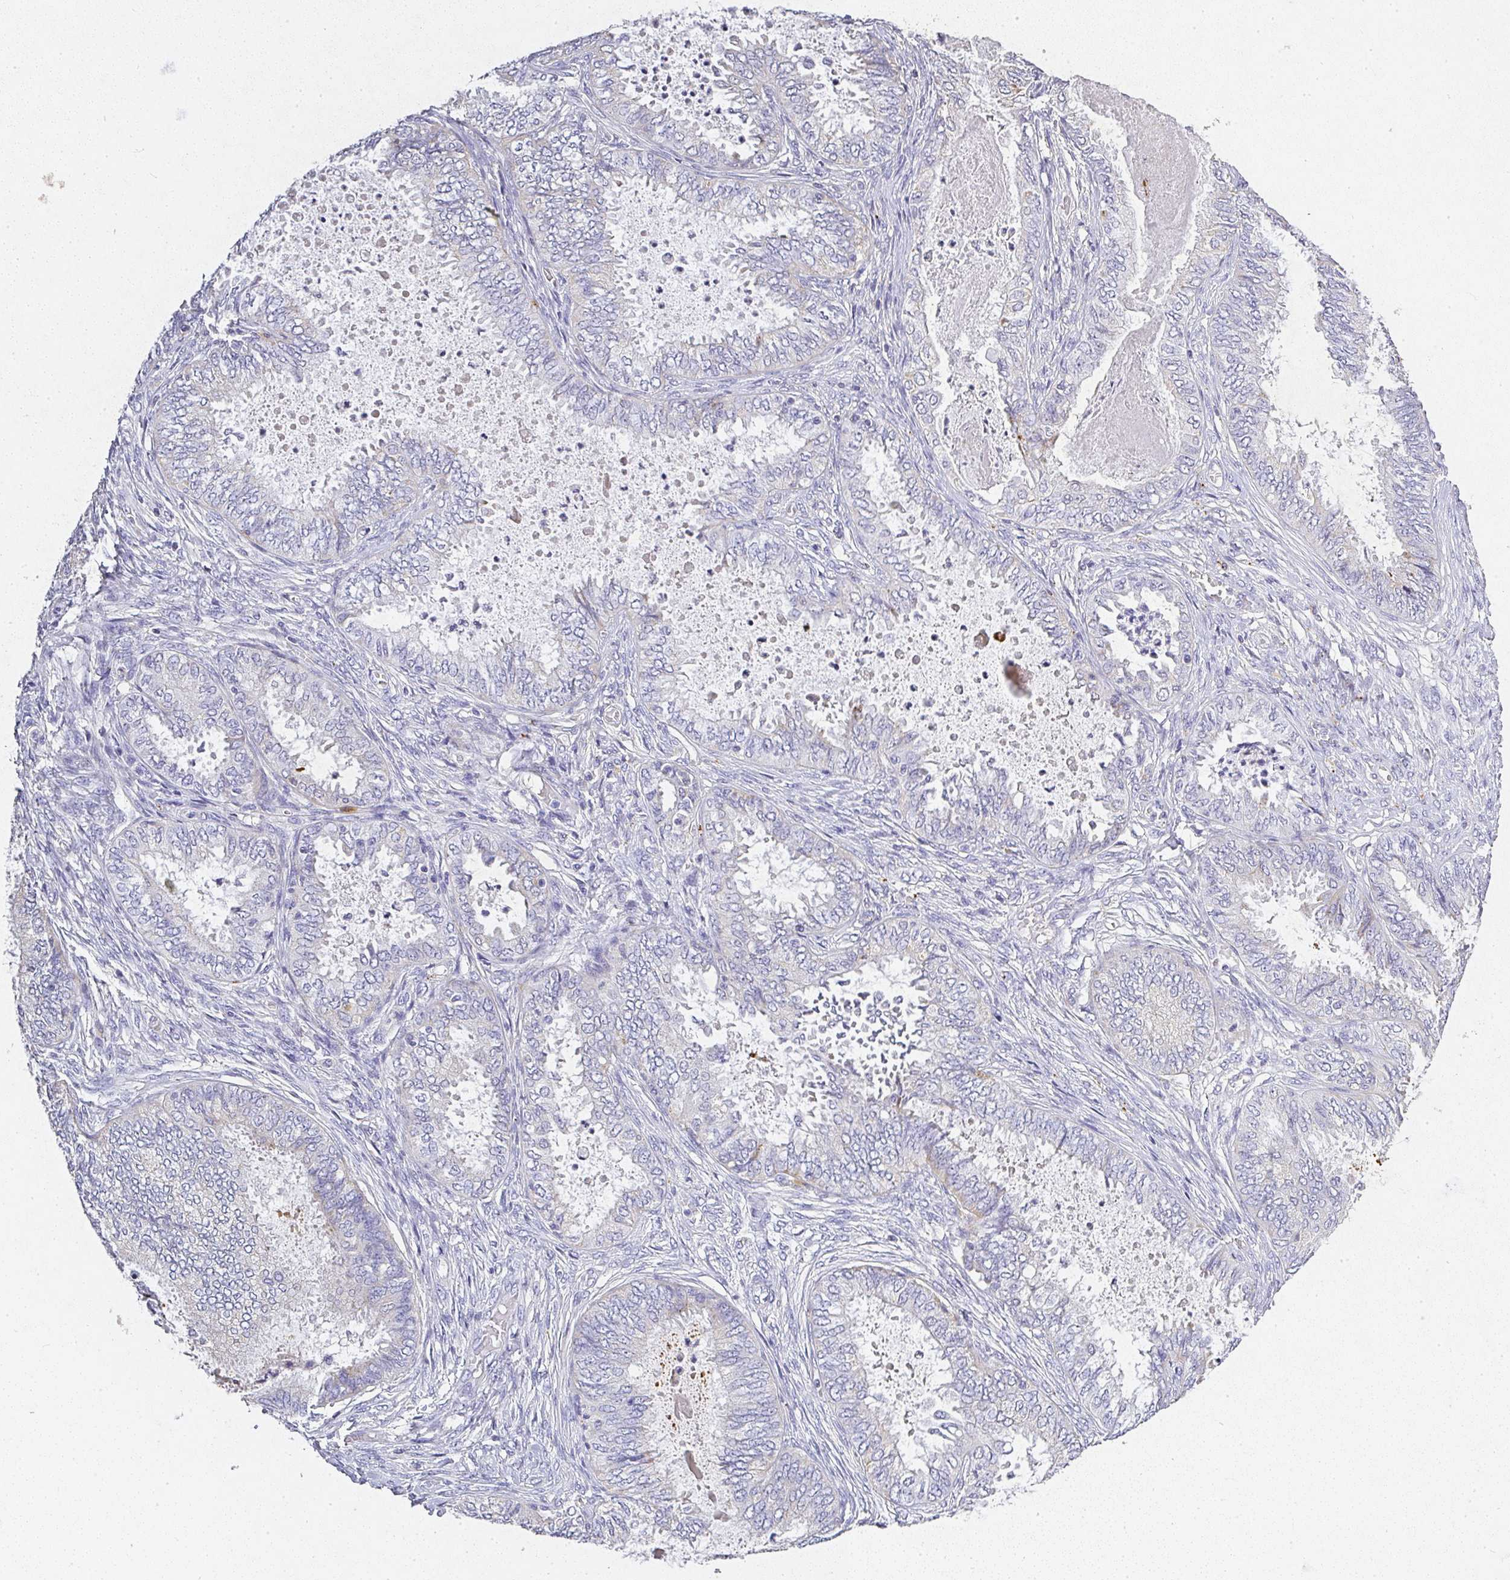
{"staining": {"intensity": "negative", "quantity": "none", "location": "none"}, "tissue": "ovarian cancer", "cell_type": "Tumor cells", "image_type": "cancer", "snomed": [{"axis": "morphology", "description": "Carcinoma, endometroid"}, {"axis": "topography", "description": "Ovary"}], "caption": "Ovarian cancer stained for a protein using immunohistochemistry reveals no expression tumor cells.", "gene": "RPS2", "patient": {"sex": "female", "age": 70}}